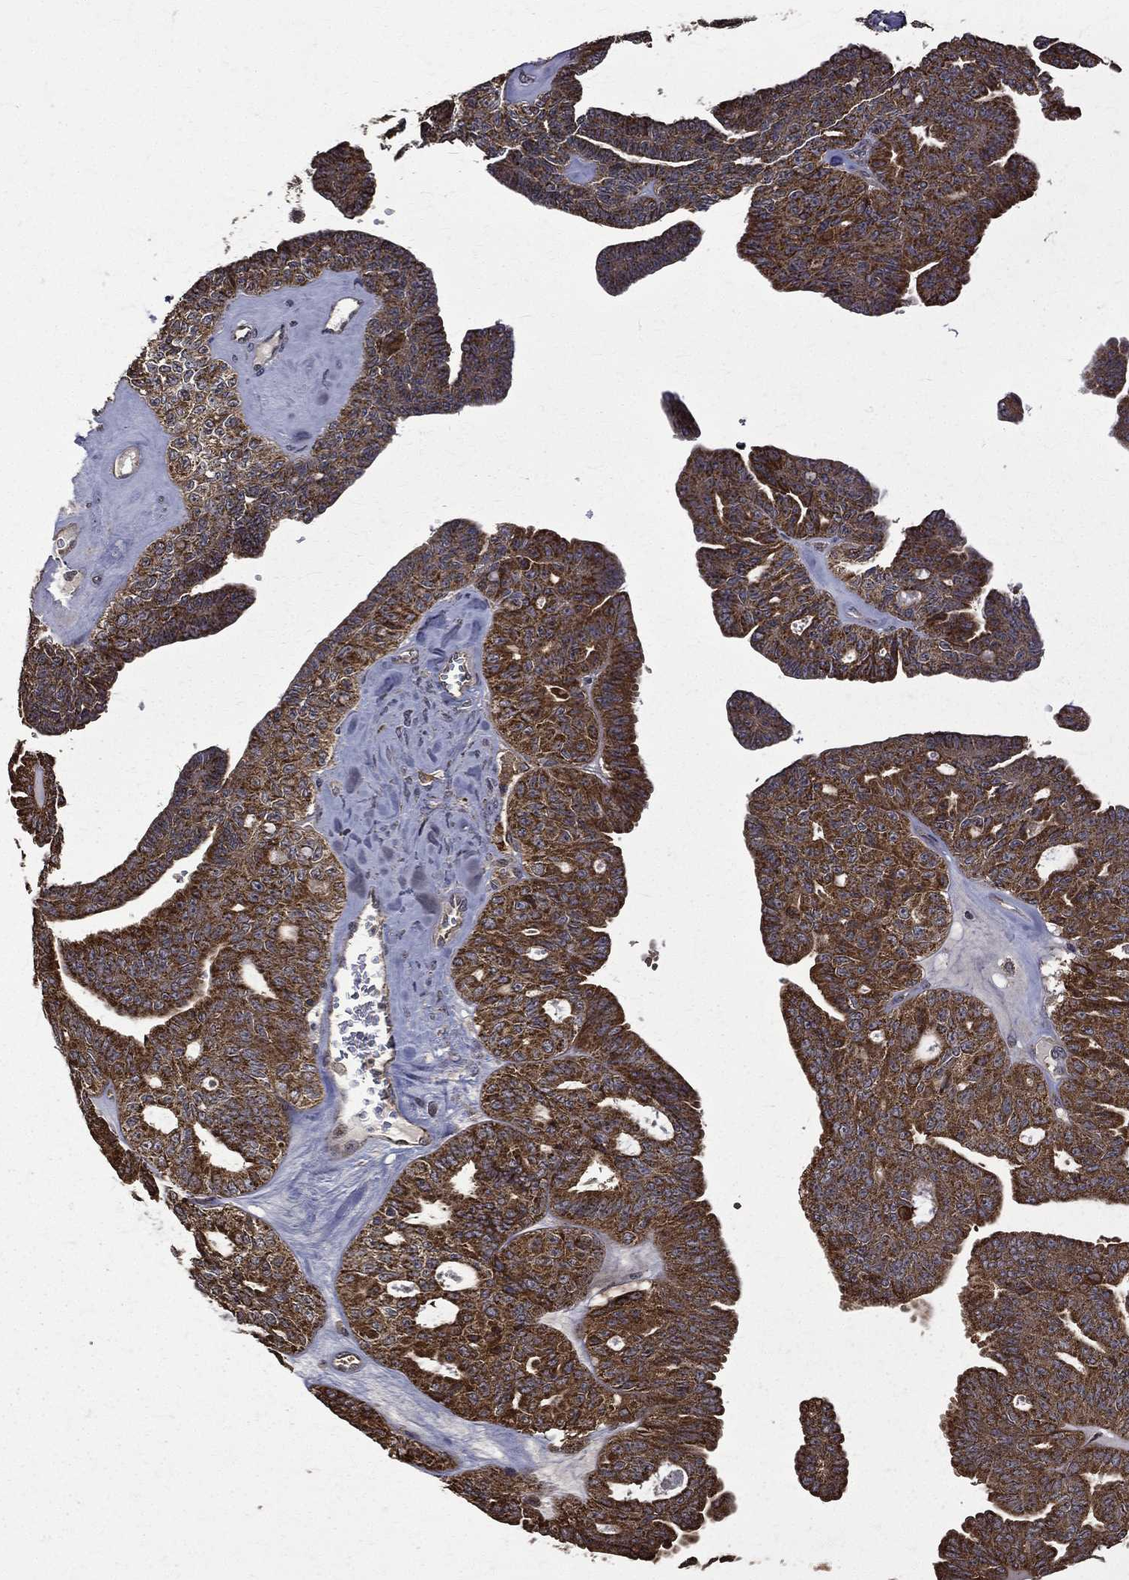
{"staining": {"intensity": "strong", "quantity": ">75%", "location": "cytoplasmic/membranous"}, "tissue": "ovarian cancer", "cell_type": "Tumor cells", "image_type": "cancer", "snomed": [{"axis": "morphology", "description": "Cystadenocarcinoma, serous, NOS"}, {"axis": "topography", "description": "Ovary"}], "caption": "Tumor cells reveal high levels of strong cytoplasmic/membranous positivity in about >75% of cells in ovarian cancer. Using DAB (3,3'-diaminobenzidine) (brown) and hematoxylin (blue) stains, captured at high magnification using brightfield microscopy.", "gene": "RPGR", "patient": {"sex": "female", "age": 71}}